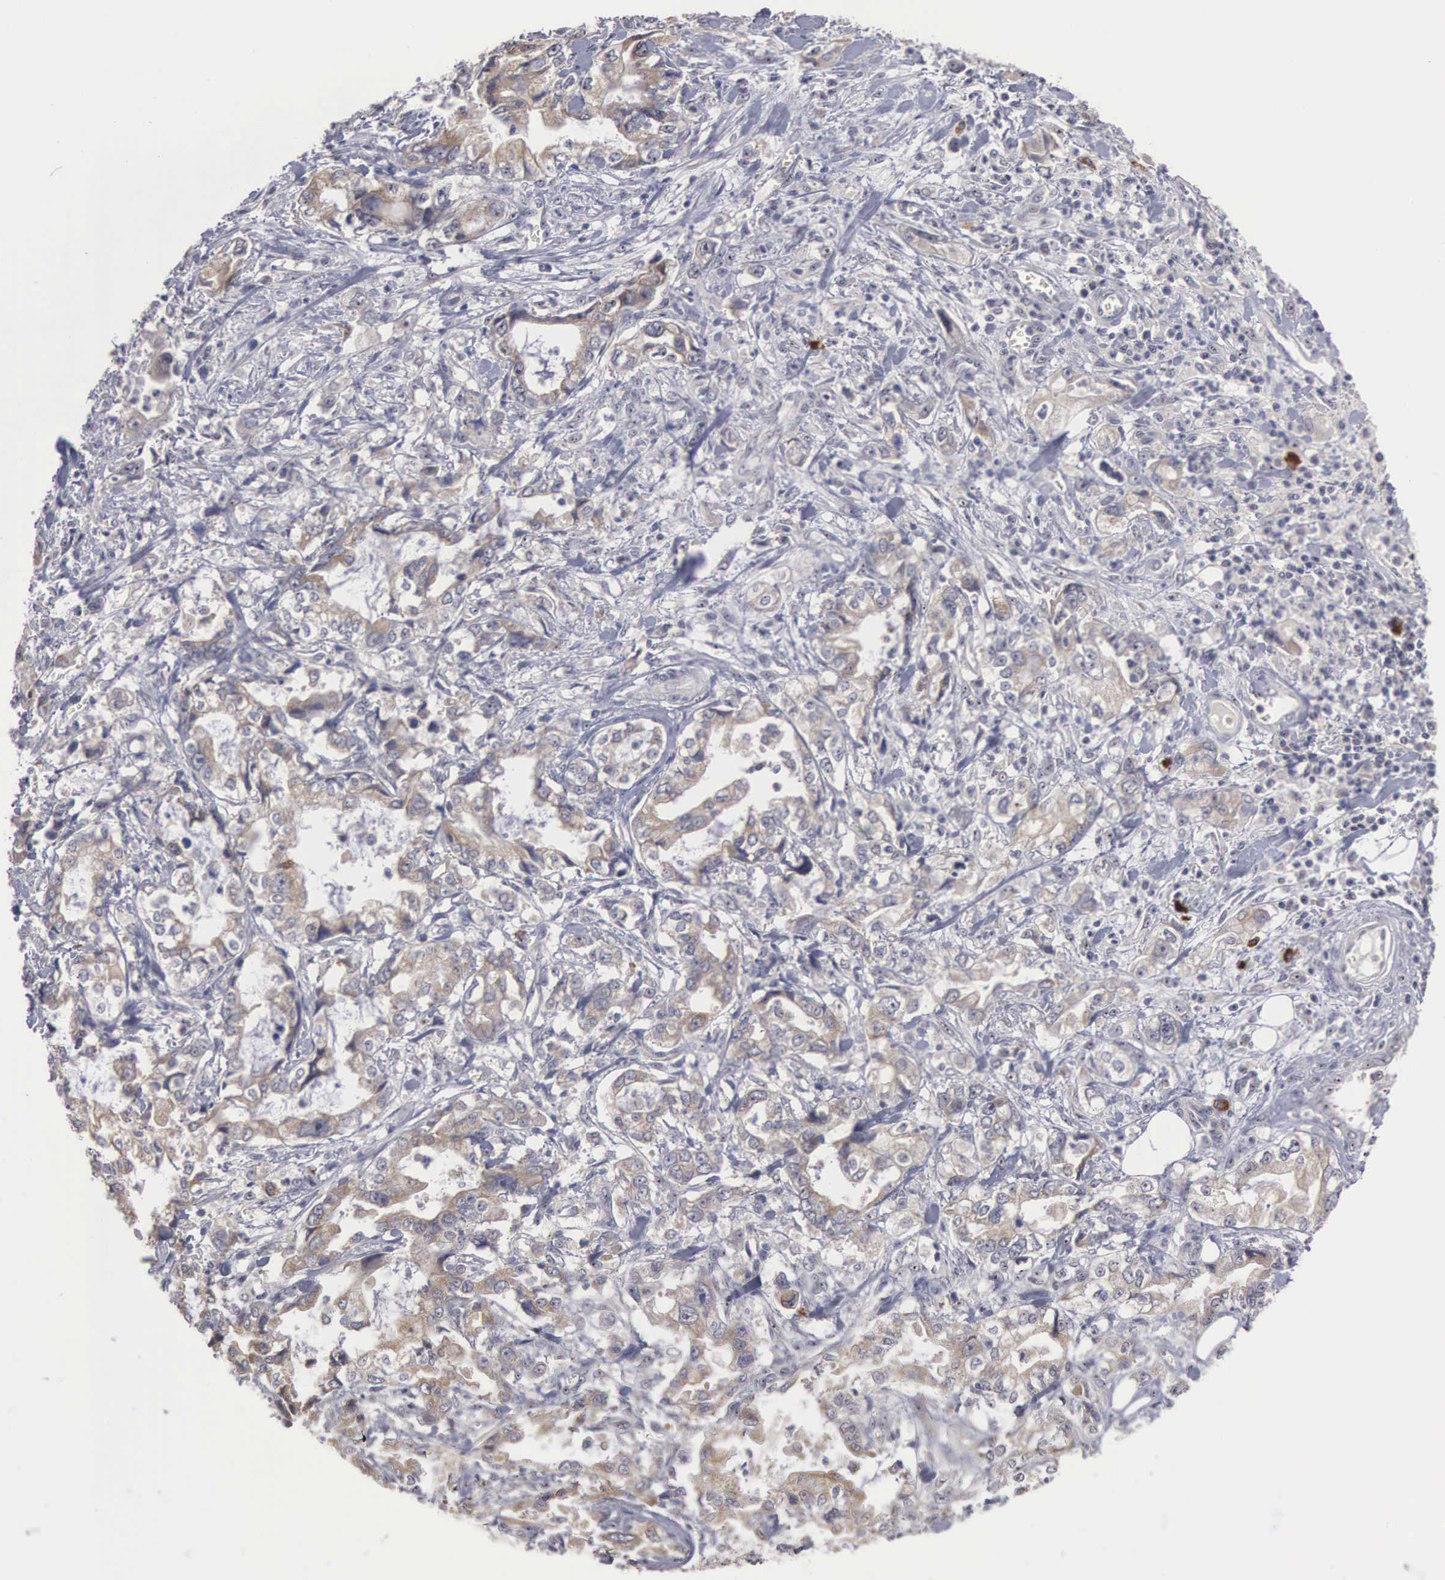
{"staining": {"intensity": "weak", "quantity": "25%-75%", "location": "cytoplasmic/membranous"}, "tissue": "stomach cancer", "cell_type": "Tumor cells", "image_type": "cancer", "snomed": [{"axis": "morphology", "description": "Adenocarcinoma, NOS"}, {"axis": "topography", "description": "Pancreas"}, {"axis": "topography", "description": "Stomach, upper"}], "caption": "The micrograph shows immunohistochemical staining of adenocarcinoma (stomach). There is weak cytoplasmic/membranous expression is seen in approximately 25%-75% of tumor cells.", "gene": "AMN", "patient": {"sex": "male", "age": 77}}